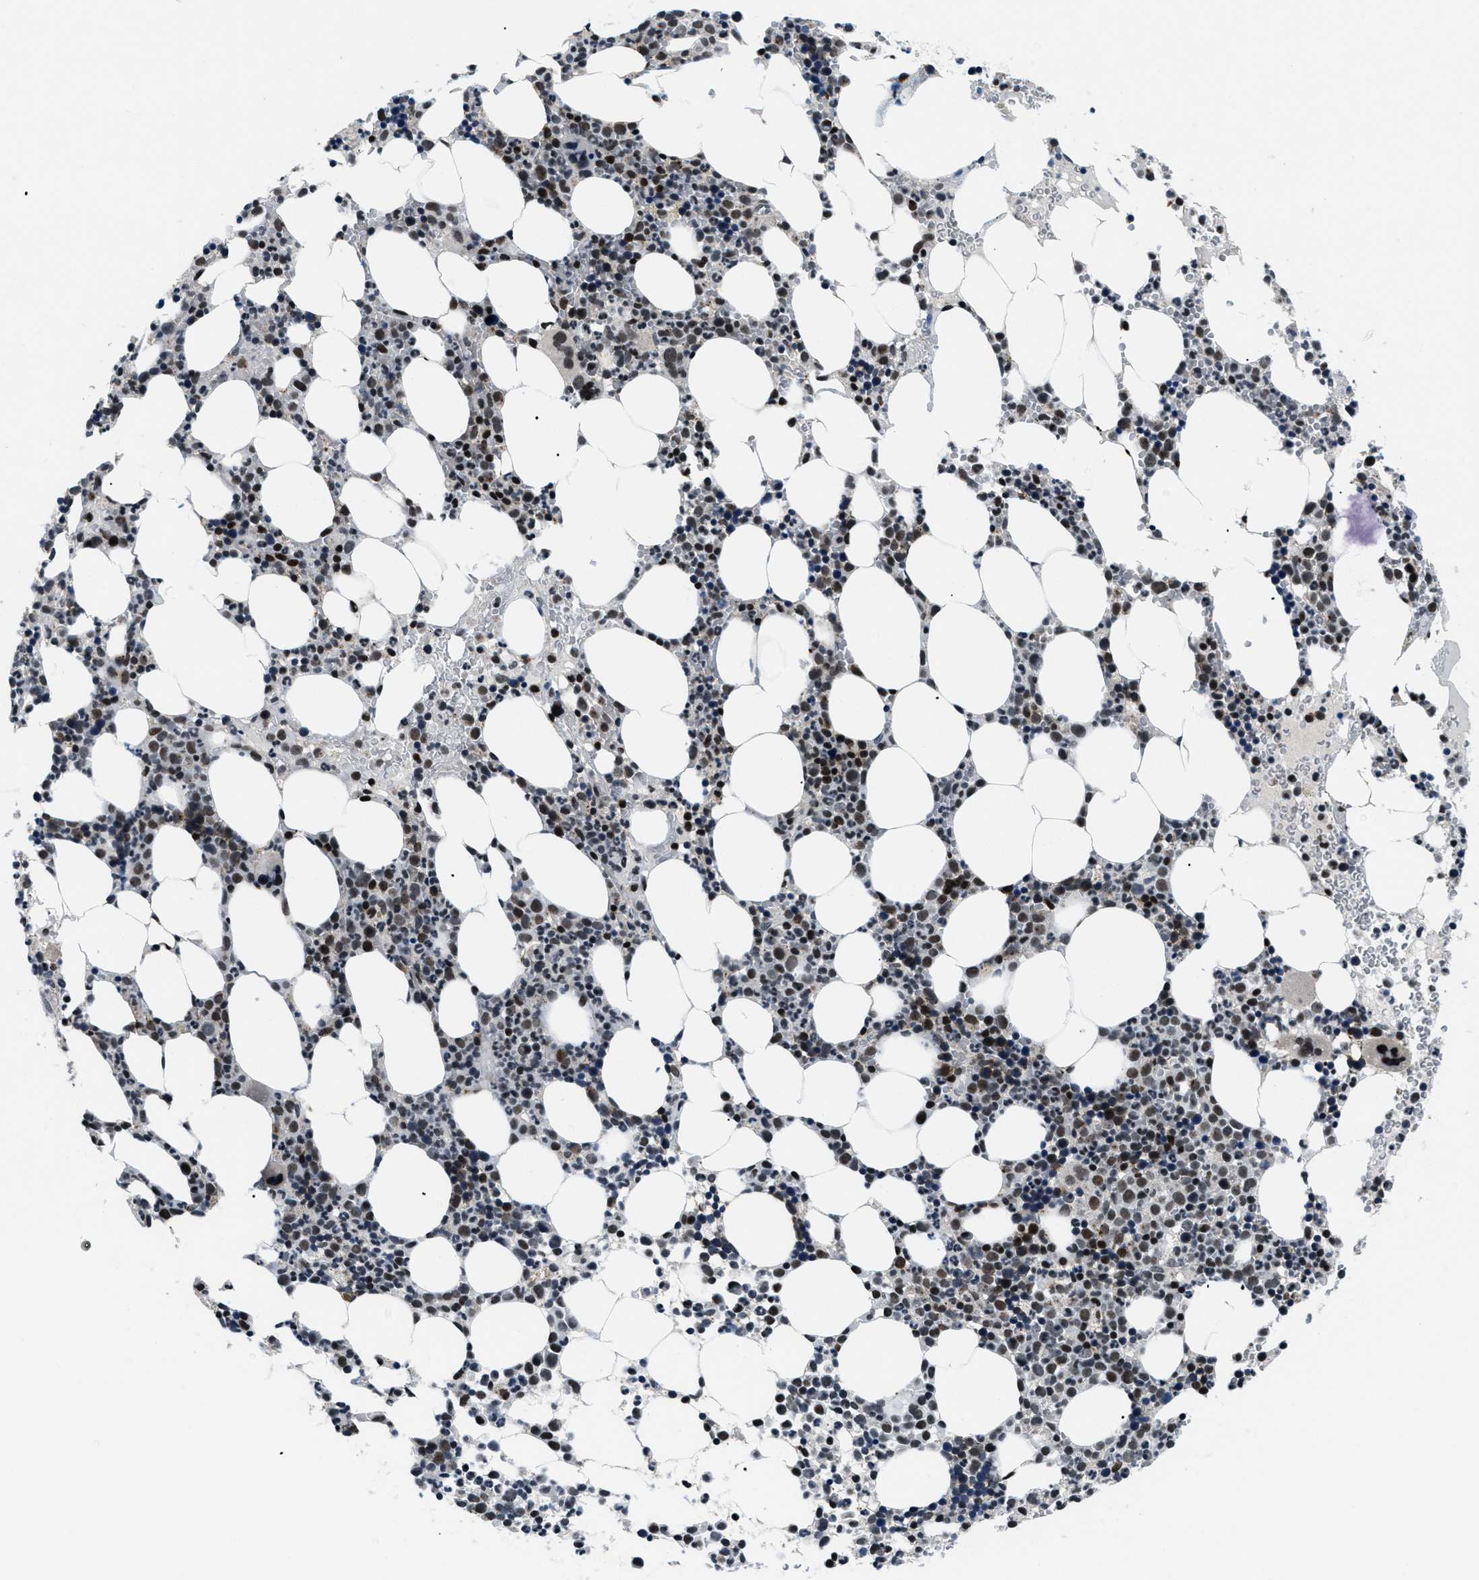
{"staining": {"intensity": "strong", "quantity": "25%-75%", "location": "nuclear"}, "tissue": "bone marrow", "cell_type": "Hematopoietic cells", "image_type": "normal", "snomed": [{"axis": "morphology", "description": "Normal tissue, NOS"}, {"axis": "morphology", "description": "Inflammation, NOS"}, {"axis": "topography", "description": "Bone marrow"}], "caption": "A high amount of strong nuclear positivity is appreciated in approximately 25%-75% of hematopoietic cells in normal bone marrow. The protein of interest is shown in brown color, while the nuclei are stained blue.", "gene": "SMARCB1", "patient": {"sex": "female", "age": 67}}